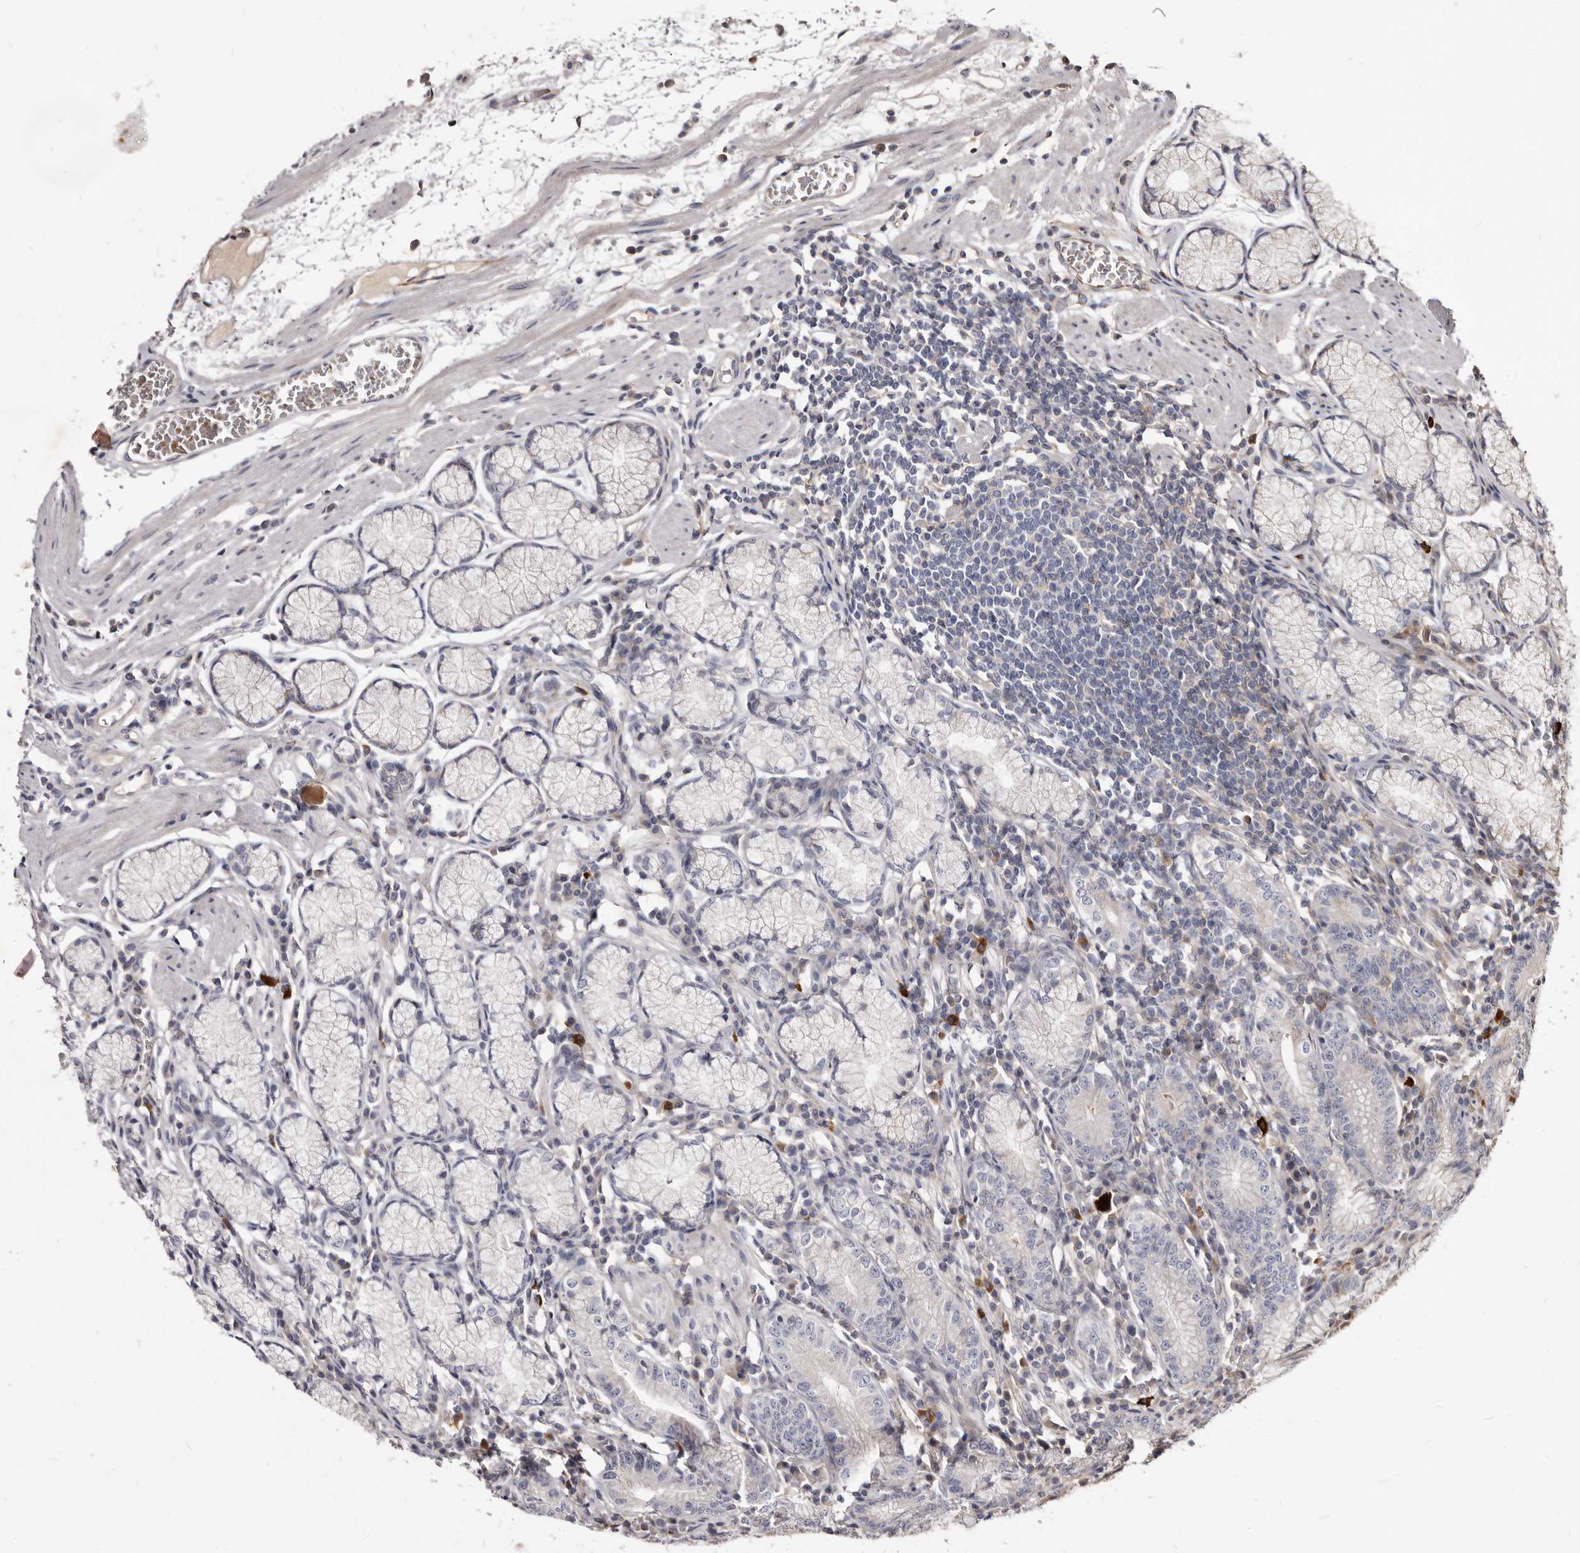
{"staining": {"intensity": "weak", "quantity": "<25%", "location": "cytoplasmic/membranous"}, "tissue": "stomach", "cell_type": "Glandular cells", "image_type": "normal", "snomed": [{"axis": "morphology", "description": "Normal tissue, NOS"}, {"axis": "topography", "description": "Stomach"}], "caption": "Immunohistochemistry image of unremarkable human stomach stained for a protein (brown), which reveals no expression in glandular cells.", "gene": "FAS", "patient": {"sex": "male", "age": 55}}